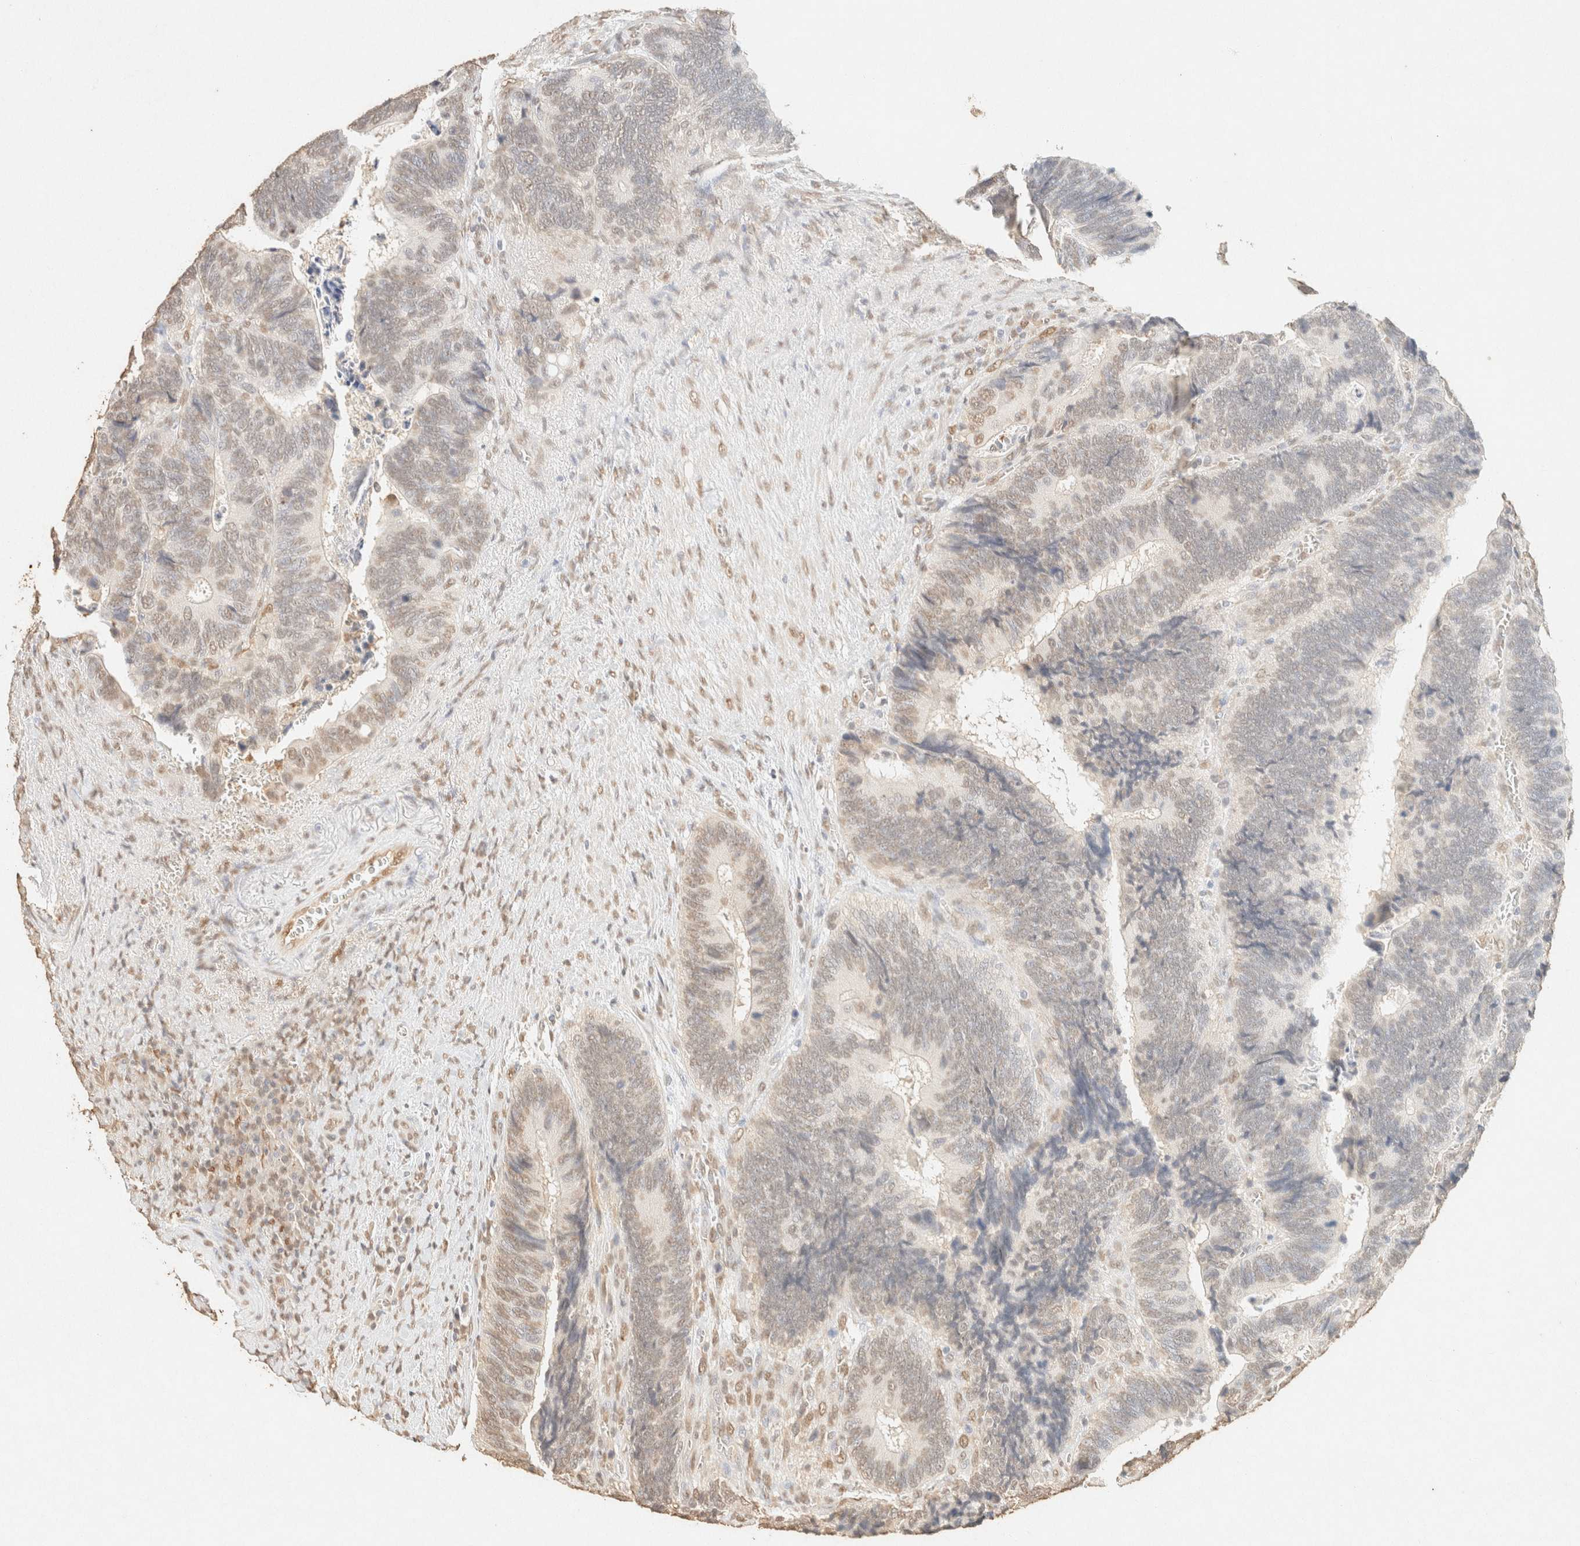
{"staining": {"intensity": "weak", "quantity": "25%-75%", "location": "nuclear"}, "tissue": "colorectal cancer", "cell_type": "Tumor cells", "image_type": "cancer", "snomed": [{"axis": "morphology", "description": "Adenocarcinoma, NOS"}, {"axis": "topography", "description": "Colon"}], "caption": "DAB immunohistochemical staining of adenocarcinoma (colorectal) demonstrates weak nuclear protein expression in approximately 25%-75% of tumor cells. The protein of interest is stained brown, and the nuclei are stained in blue (DAB (3,3'-diaminobenzidine) IHC with brightfield microscopy, high magnification).", "gene": "S100A13", "patient": {"sex": "male", "age": 72}}